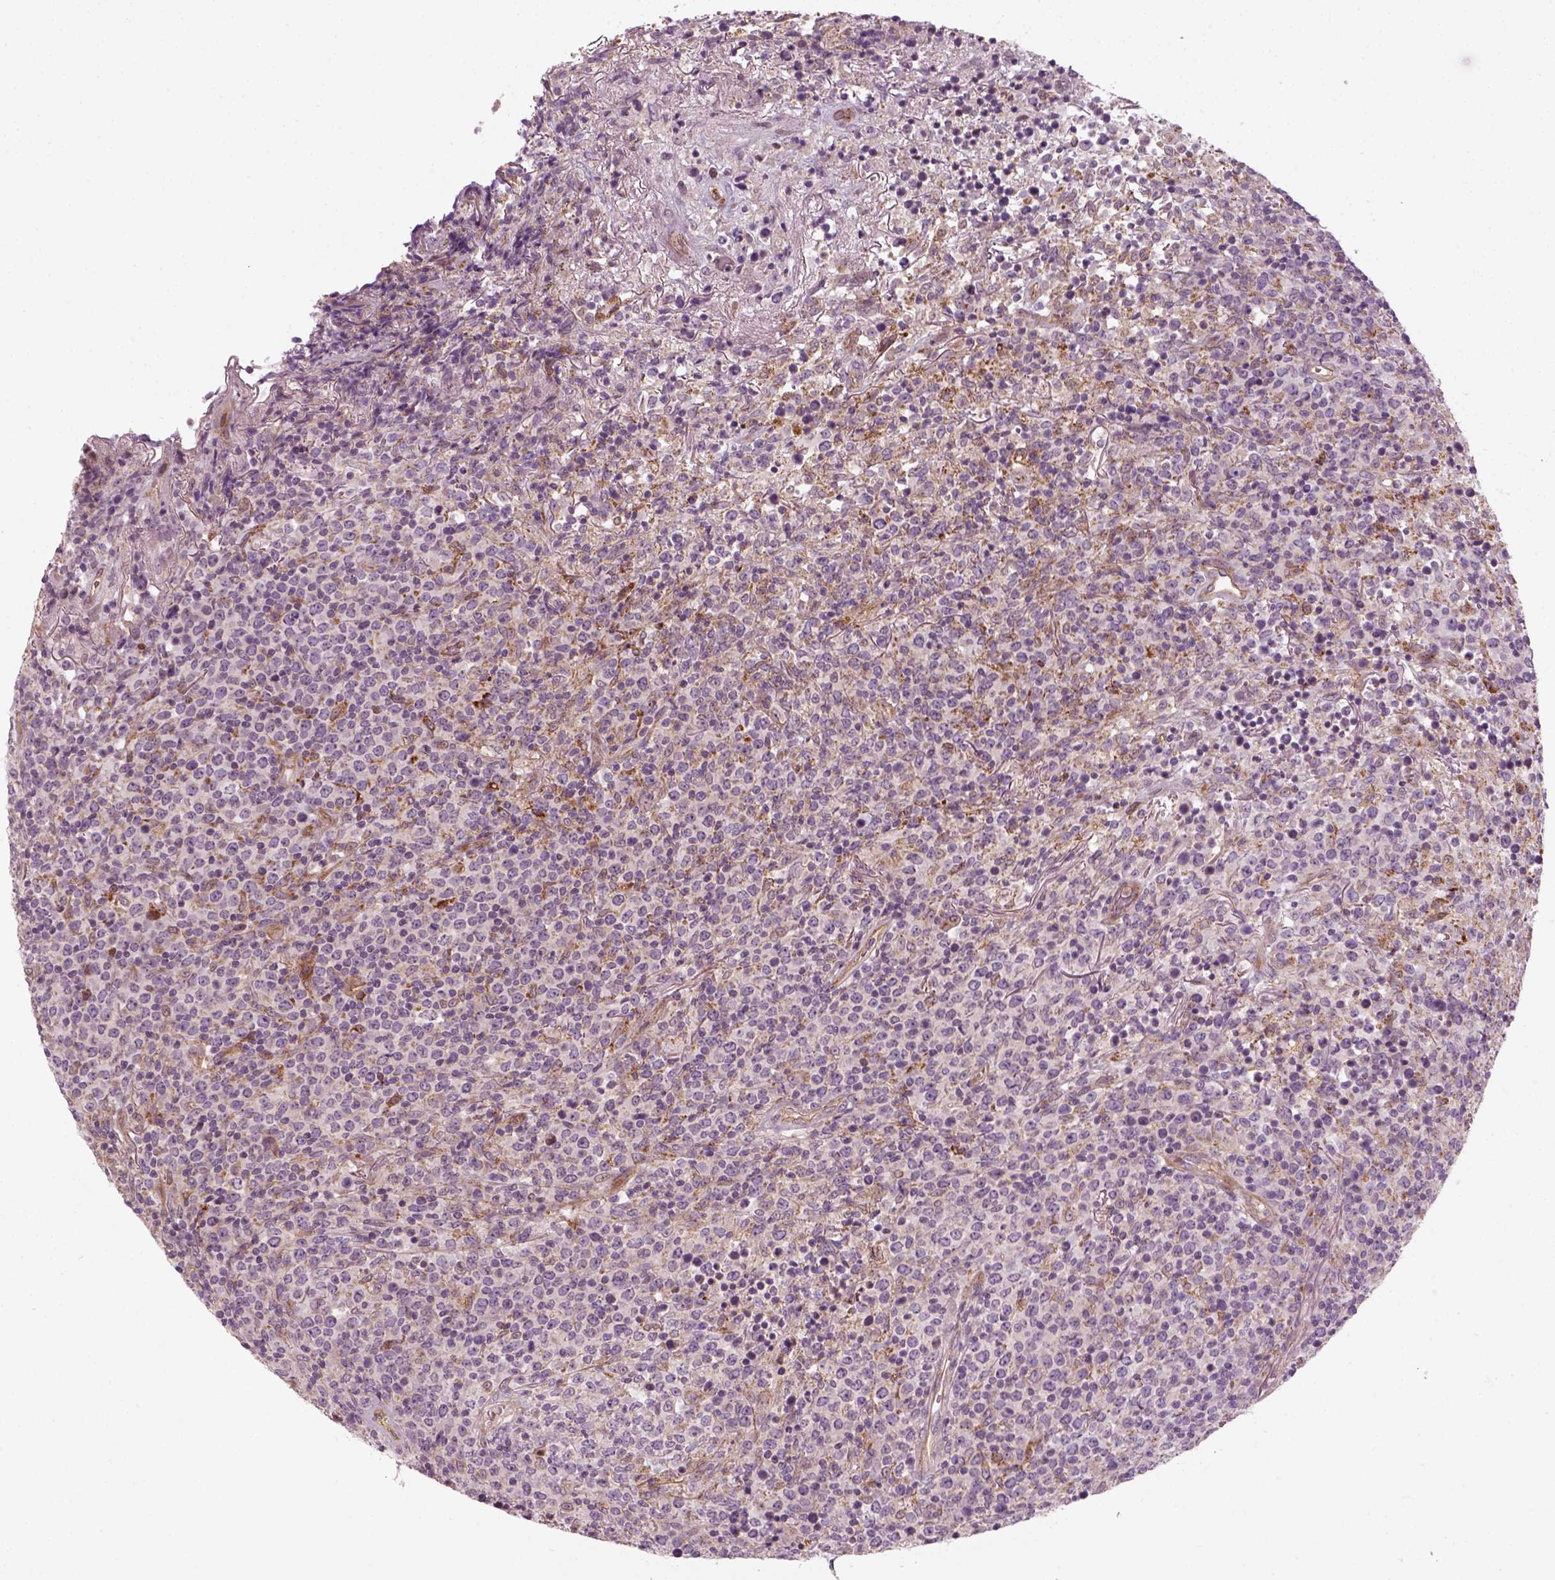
{"staining": {"intensity": "negative", "quantity": "none", "location": "none"}, "tissue": "lymphoma", "cell_type": "Tumor cells", "image_type": "cancer", "snomed": [{"axis": "morphology", "description": "Malignant lymphoma, non-Hodgkin's type, High grade"}, {"axis": "topography", "description": "Lung"}], "caption": "Protein analysis of malignant lymphoma, non-Hodgkin's type (high-grade) exhibits no significant expression in tumor cells.", "gene": "DNASE1L1", "patient": {"sex": "male", "age": 79}}